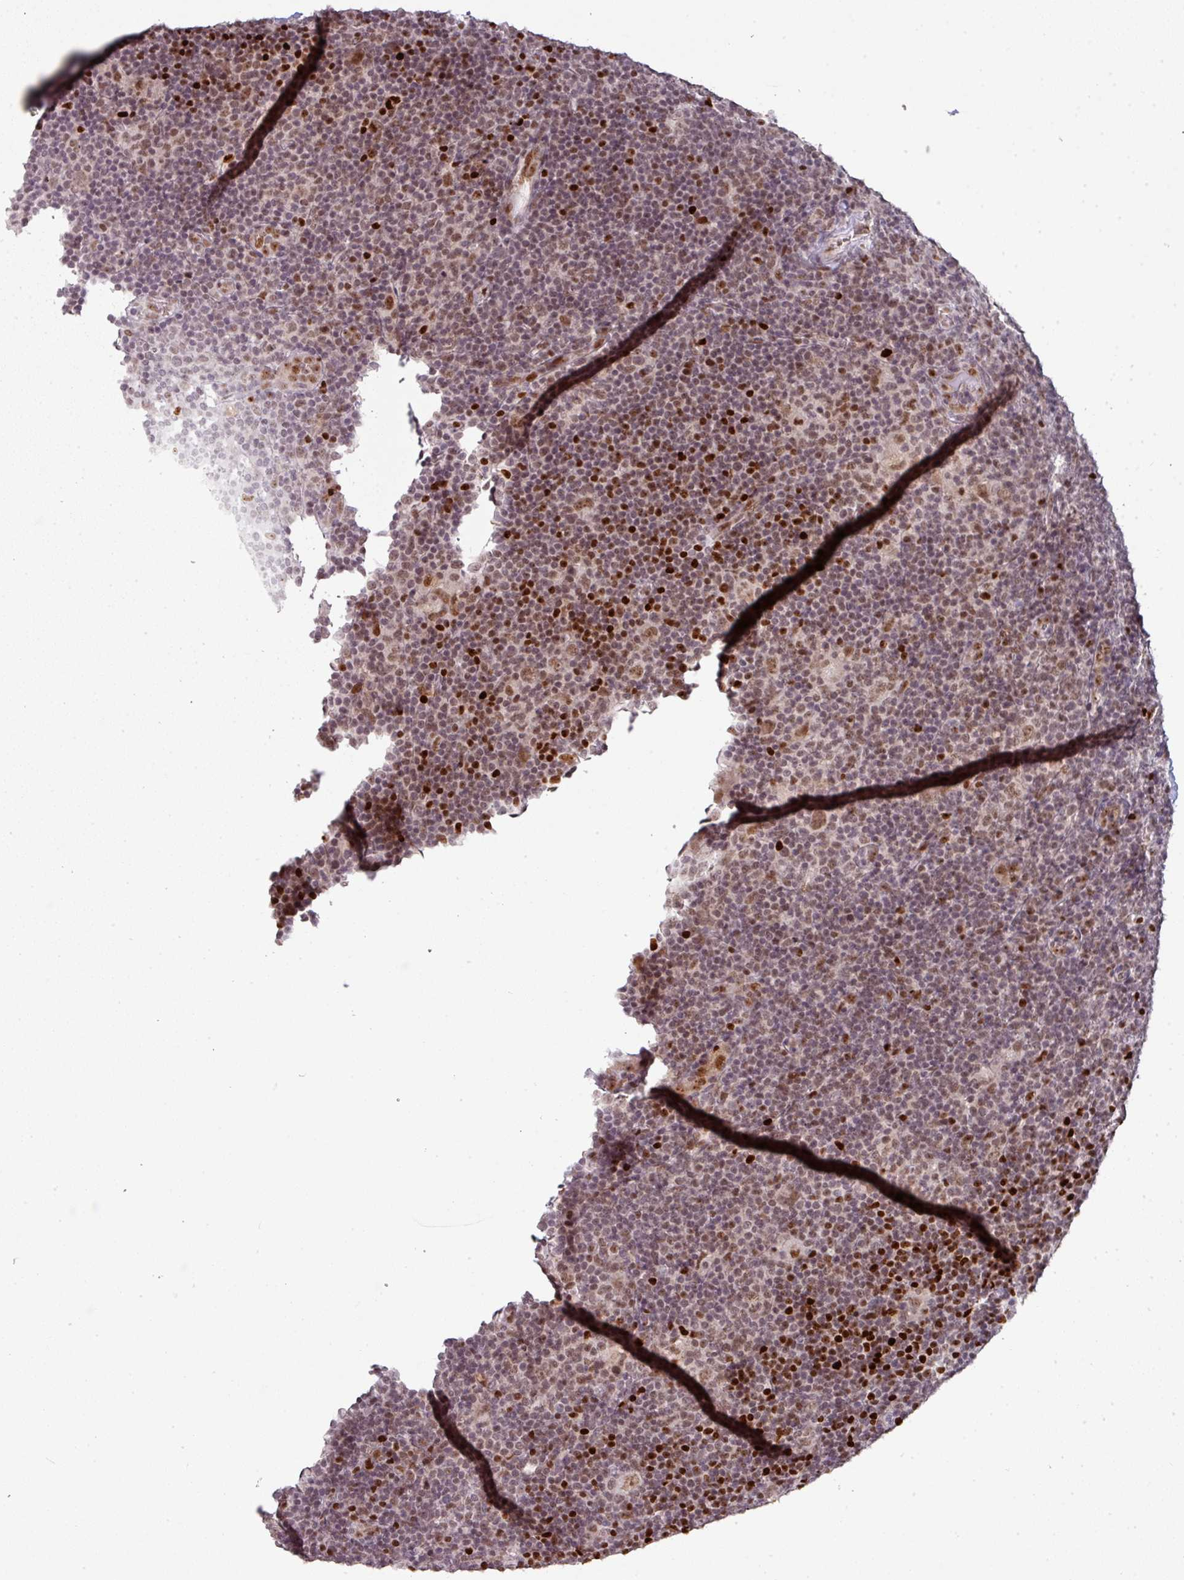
{"staining": {"intensity": "moderate", "quantity": "25%-75%", "location": "nuclear"}, "tissue": "lymphoma", "cell_type": "Tumor cells", "image_type": "cancer", "snomed": [{"axis": "morphology", "description": "Hodgkin's disease, NOS"}, {"axis": "topography", "description": "Lymph node"}], "caption": "Immunohistochemistry (IHC) of lymphoma reveals medium levels of moderate nuclear expression in about 25%-75% of tumor cells. (DAB (3,3'-diaminobenzidine) IHC with brightfield microscopy, high magnification).", "gene": "NEIL1", "patient": {"sex": "female", "age": 57}}